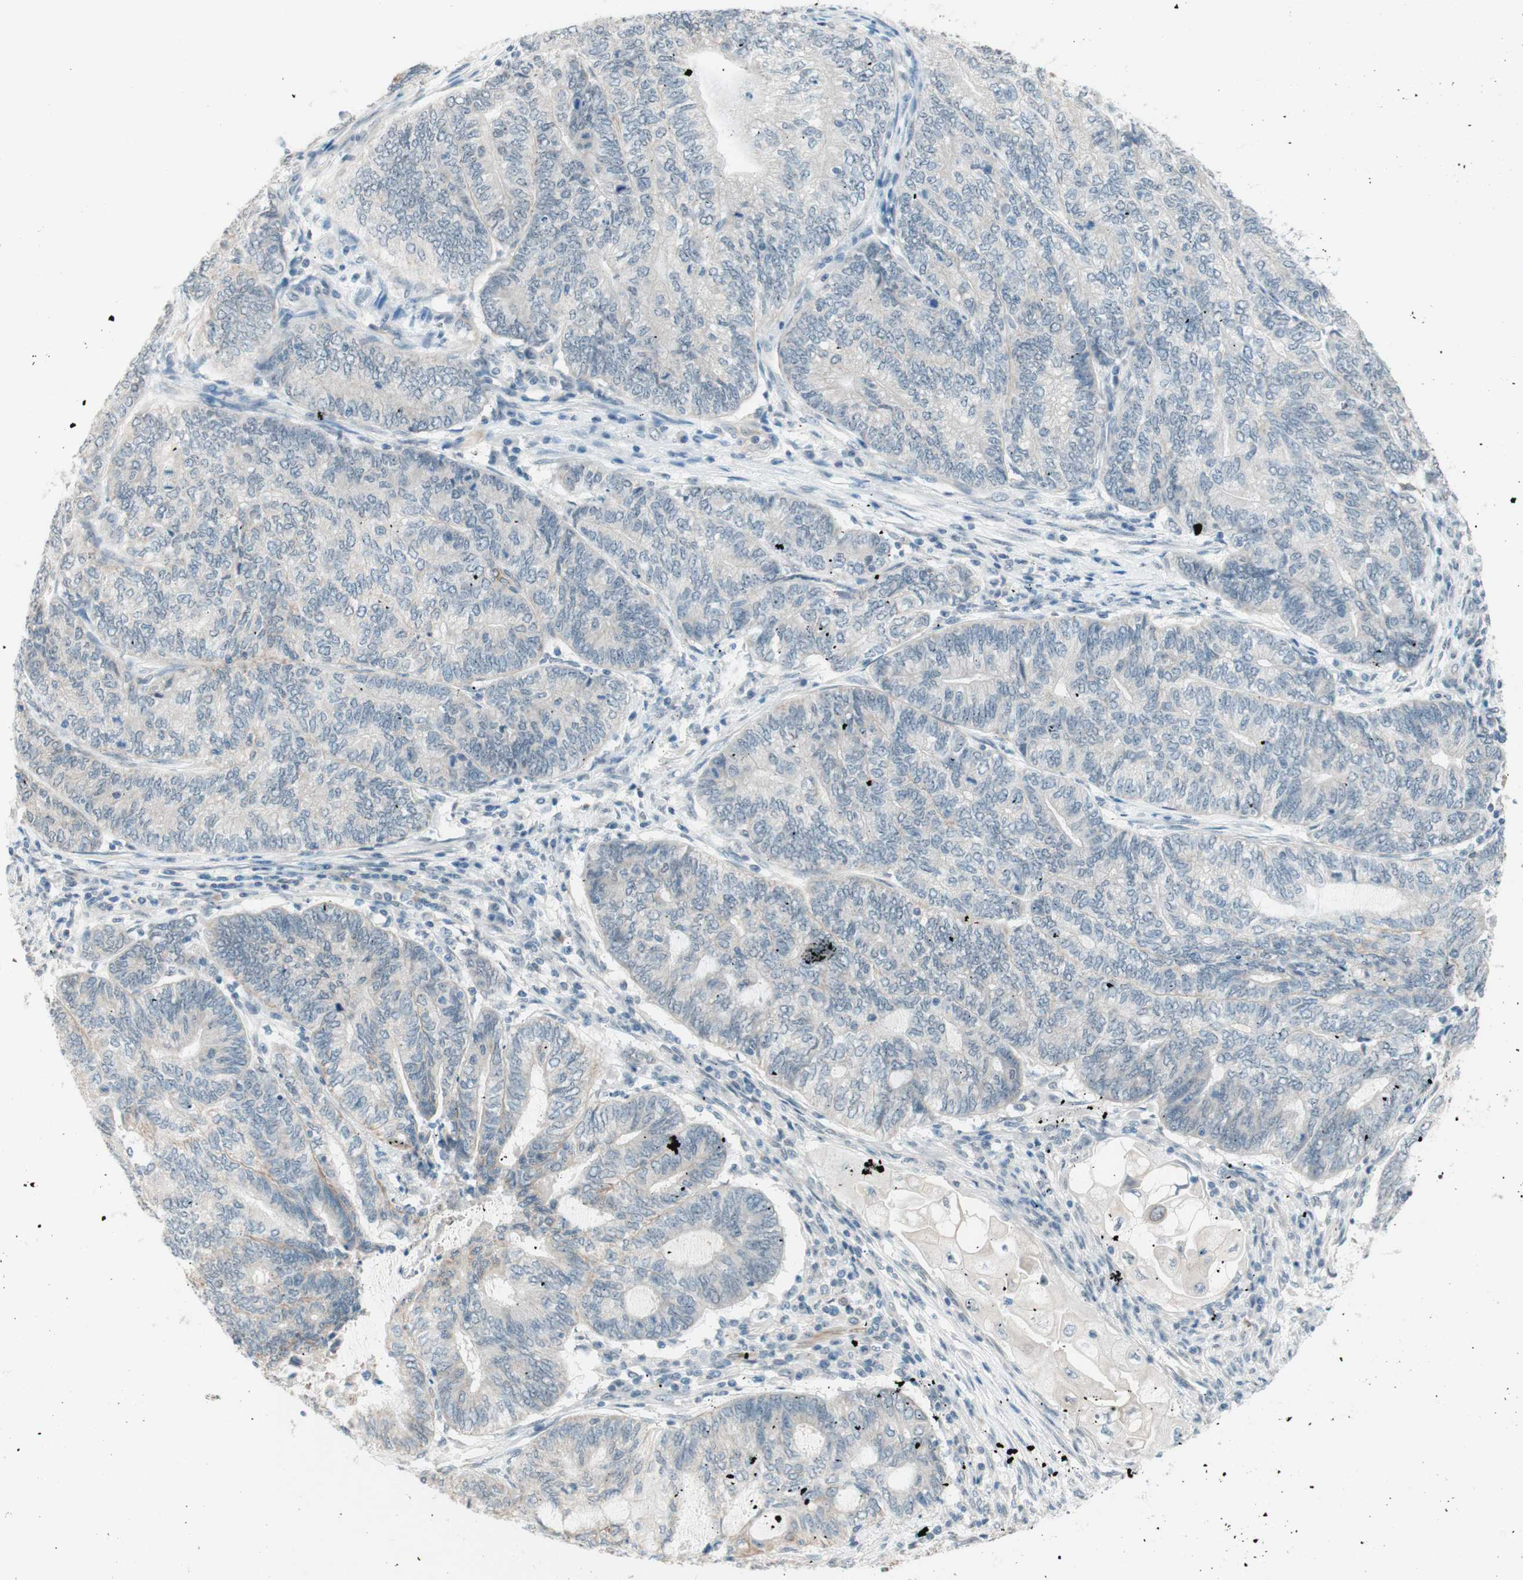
{"staining": {"intensity": "negative", "quantity": "none", "location": "none"}, "tissue": "endometrial cancer", "cell_type": "Tumor cells", "image_type": "cancer", "snomed": [{"axis": "morphology", "description": "Adenocarcinoma, NOS"}, {"axis": "topography", "description": "Uterus"}, {"axis": "topography", "description": "Endometrium"}], "caption": "Endometrial cancer was stained to show a protein in brown. There is no significant positivity in tumor cells.", "gene": "JPH1", "patient": {"sex": "female", "age": 70}}